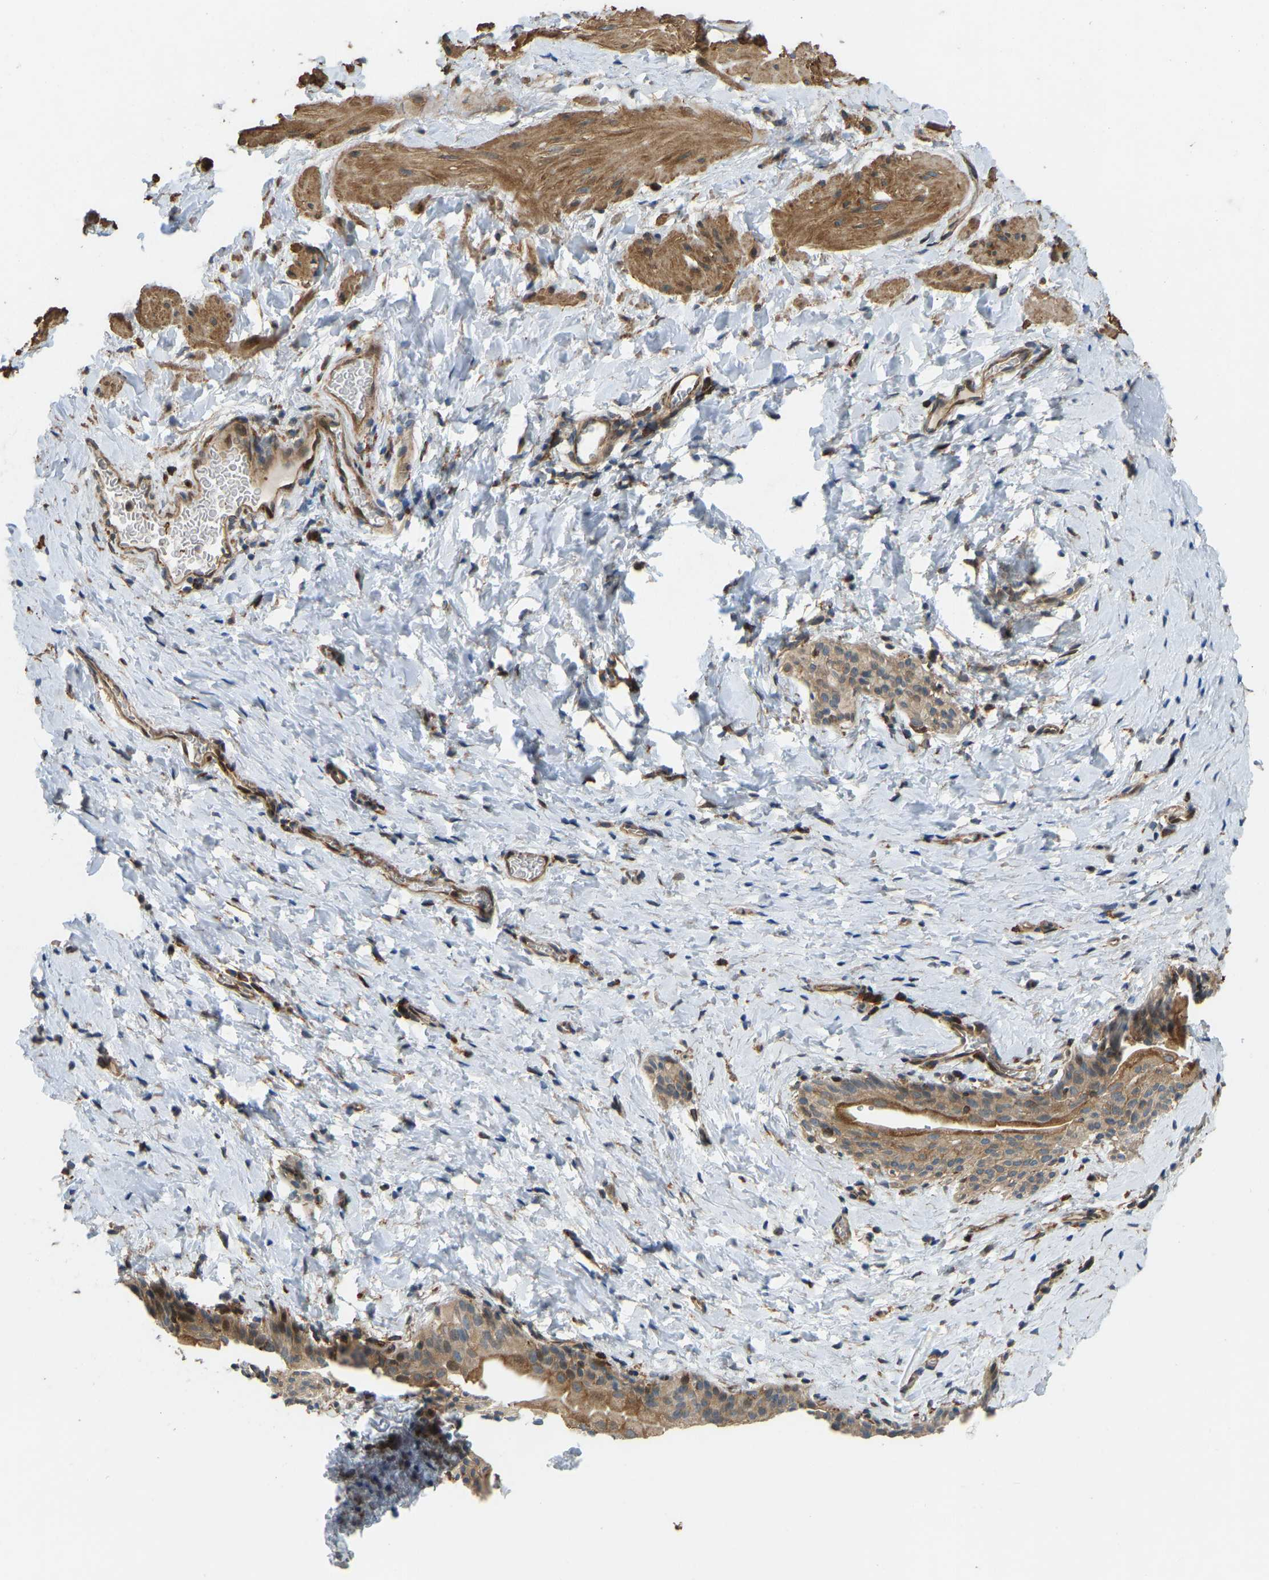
{"staining": {"intensity": "moderate", "quantity": ">75%", "location": "cytoplasmic/membranous"}, "tissue": "smooth muscle", "cell_type": "Smooth muscle cells", "image_type": "normal", "snomed": [{"axis": "morphology", "description": "Normal tissue, NOS"}, {"axis": "topography", "description": "Smooth muscle"}], "caption": "Smooth muscle stained with IHC exhibits moderate cytoplasmic/membranous staining in approximately >75% of smooth muscle cells.", "gene": "OS9", "patient": {"sex": "male", "age": 16}}